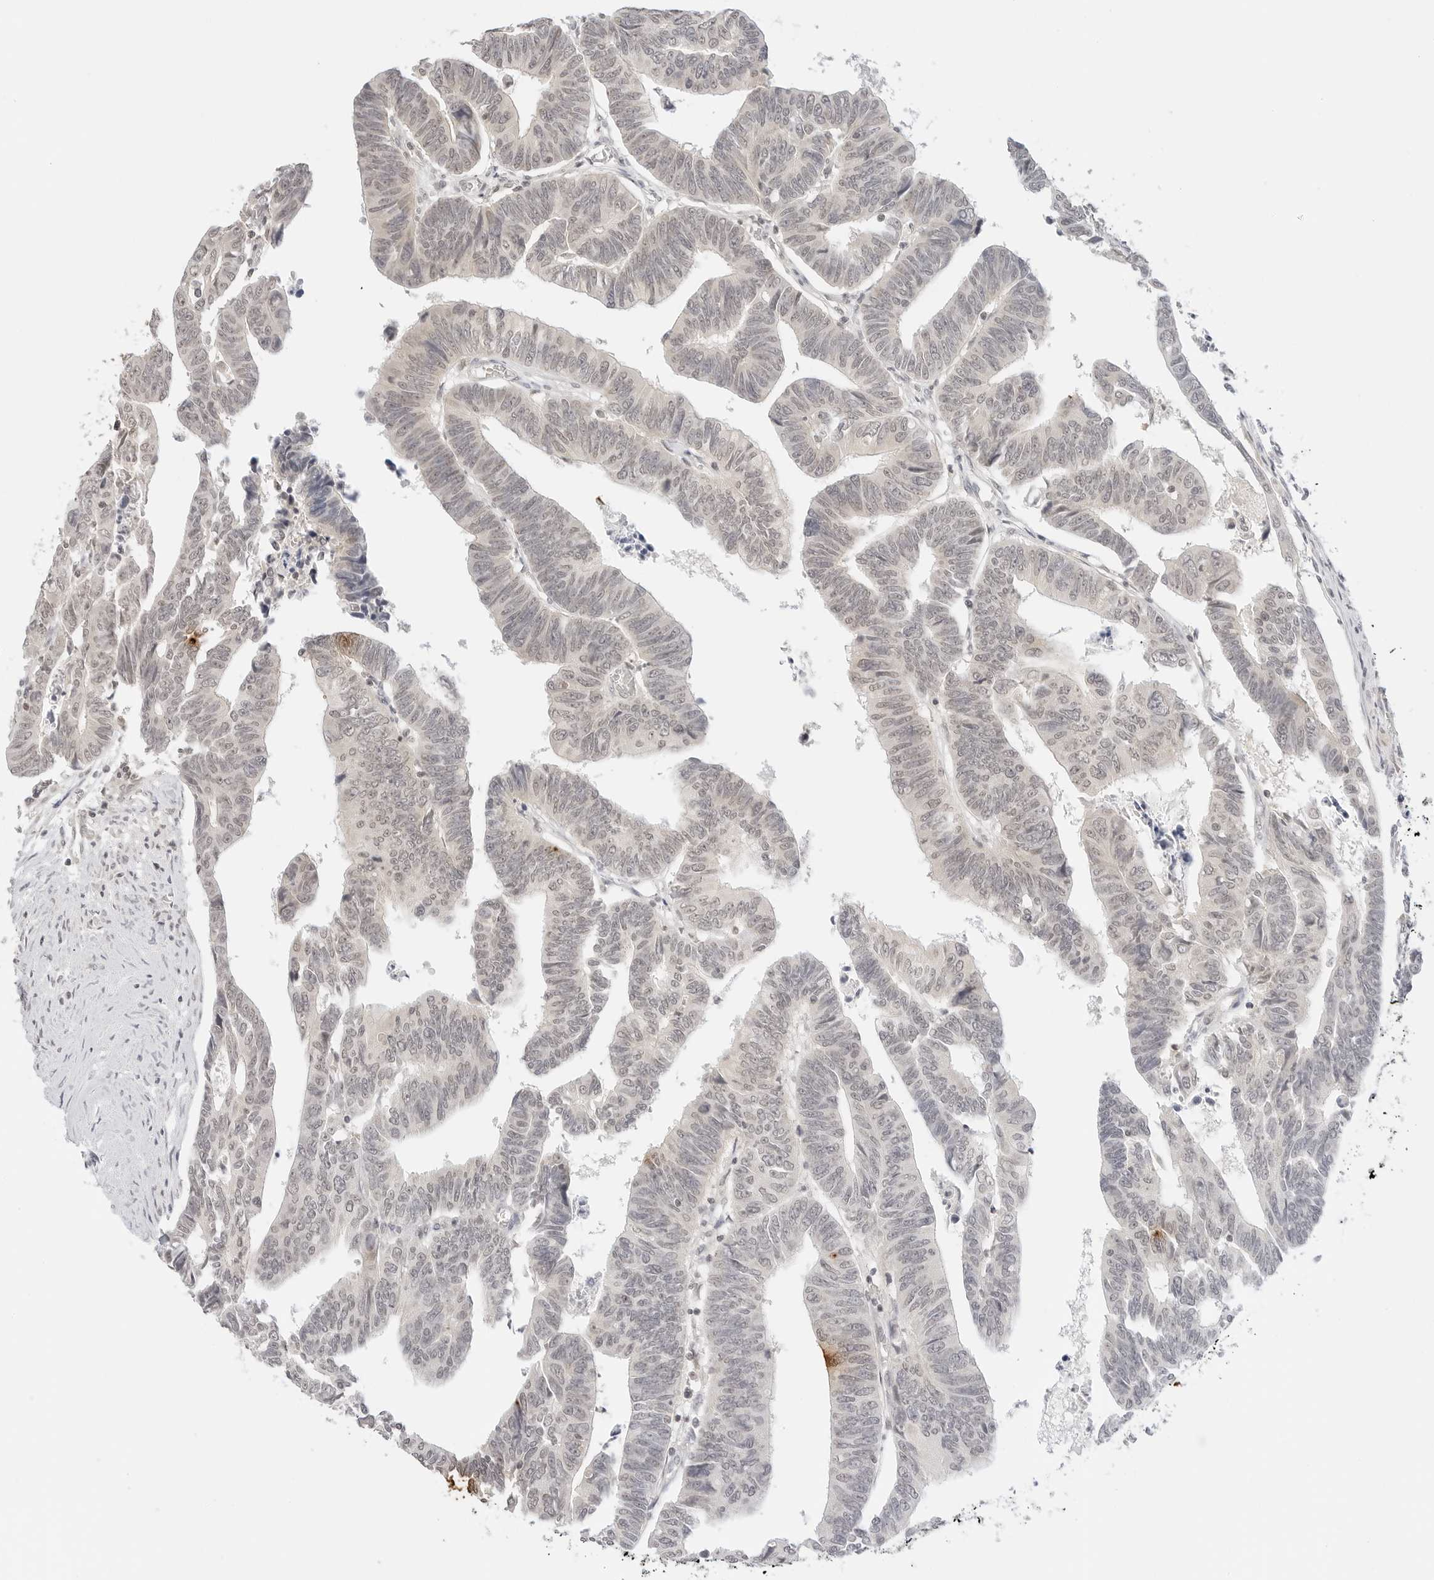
{"staining": {"intensity": "negative", "quantity": "none", "location": "none"}, "tissue": "colorectal cancer", "cell_type": "Tumor cells", "image_type": "cancer", "snomed": [{"axis": "morphology", "description": "Adenocarcinoma, NOS"}, {"axis": "topography", "description": "Rectum"}], "caption": "Immunohistochemical staining of adenocarcinoma (colorectal) reveals no significant staining in tumor cells.", "gene": "GPR34", "patient": {"sex": "female", "age": 65}}